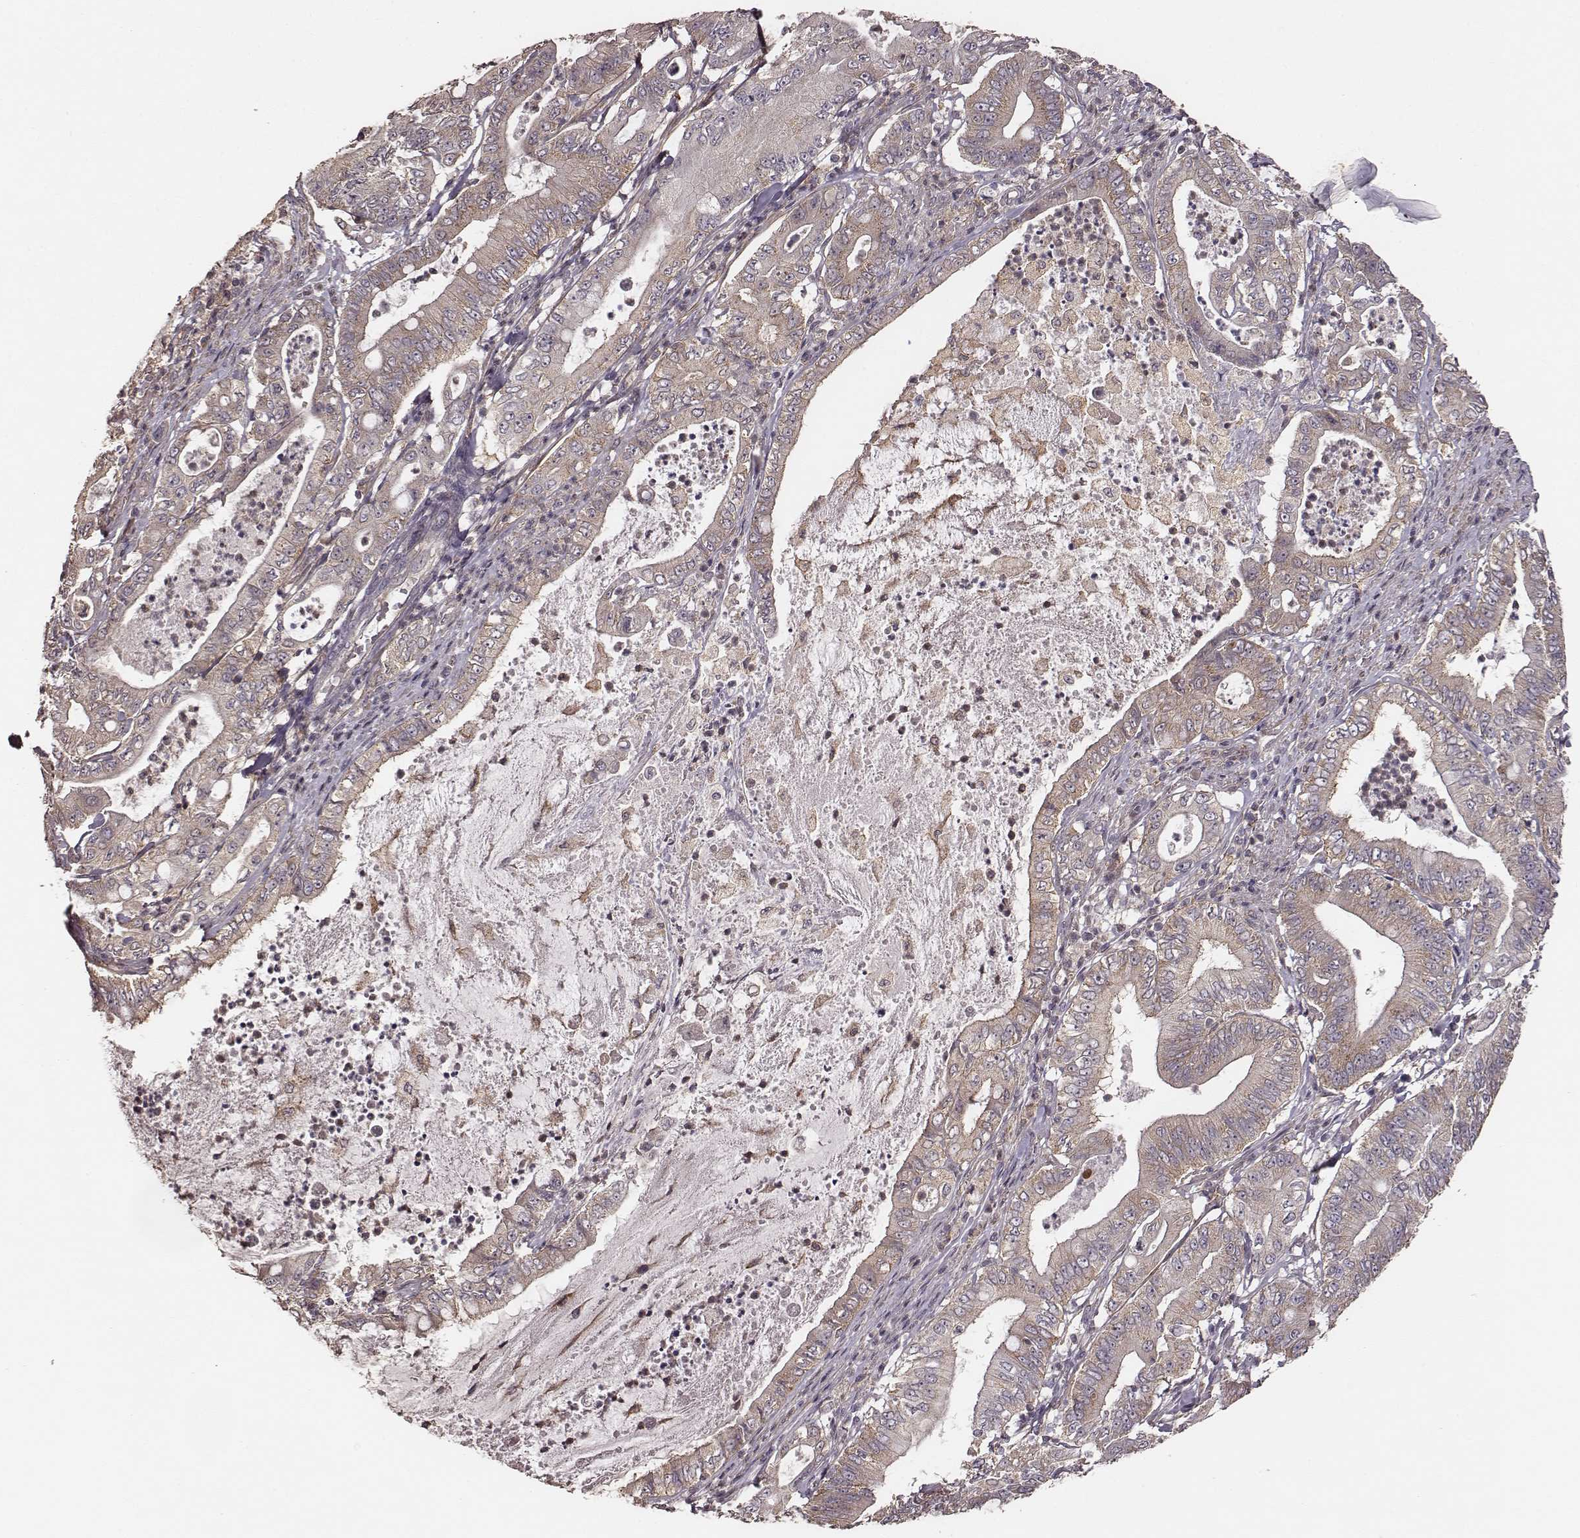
{"staining": {"intensity": "weak", "quantity": "25%-75%", "location": "cytoplasmic/membranous"}, "tissue": "pancreatic cancer", "cell_type": "Tumor cells", "image_type": "cancer", "snomed": [{"axis": "morphology", "description": "Adenocarcinoma, NOS"}, {"axis": "topography", "description": "Pancreas"}], "caption": "This photomicrograph demonstrates immunohistochemistry staining of human pancreatic adenocarcinoma, with low weak cytoplasmic/membranous staining in about 25%-75% of tumor cells.", "gene": "VPS26A", "patient": {"sex": "male", "age": 71}}